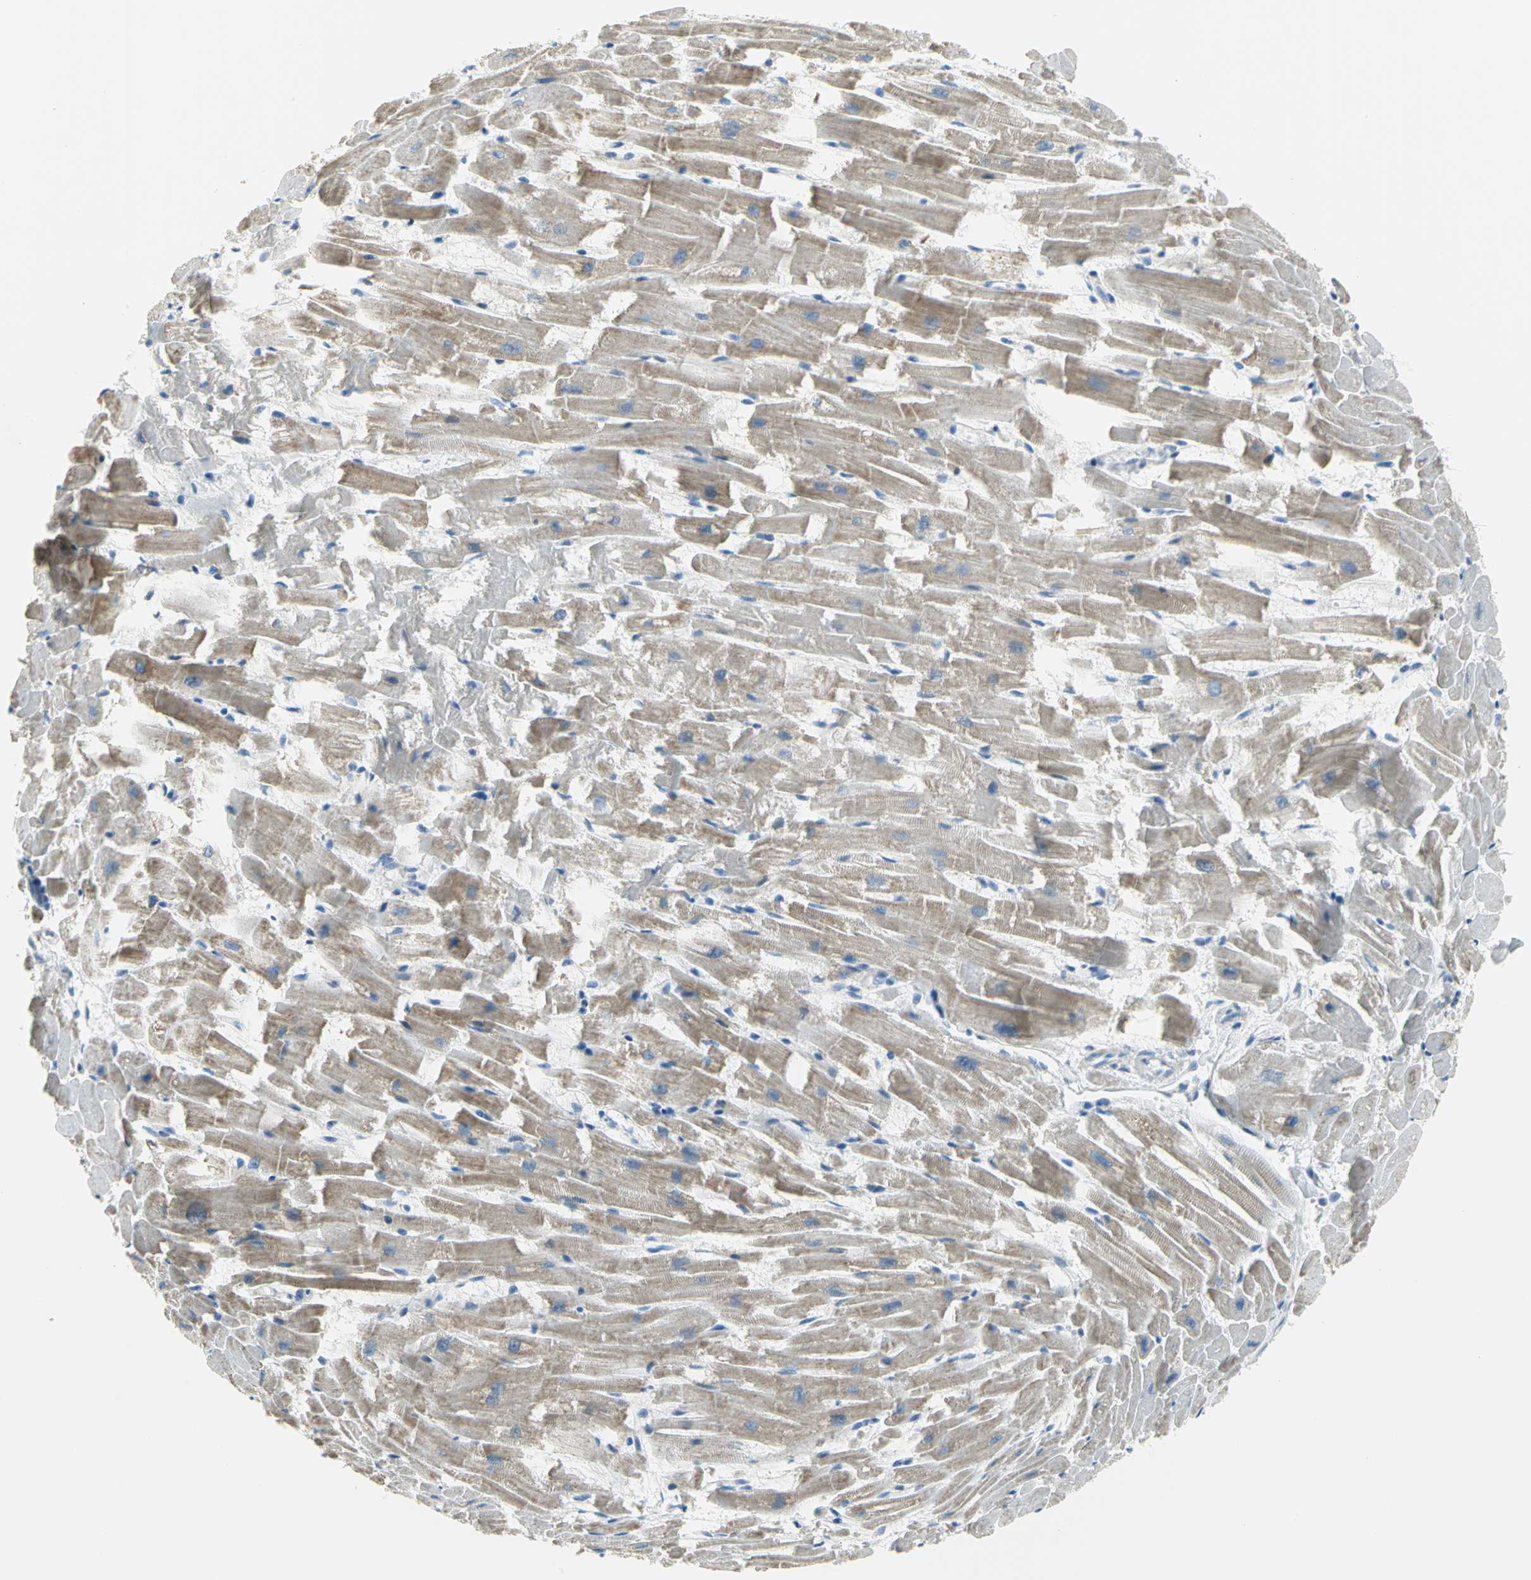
{"staining": {"intensity": "moderate", "quantity": "<25%", "location": "cytoplasmic/membranous"}, "tissue": "heart muscle", "cell_type": "Cardiomyocytes", "image_type": "normal", "snomed": [{"axis": "morphology", "description": "Normal tissue, NOS"}, {"axis": "topography", "description": "Heart"}], "caption": "A brown stain highlights moderate cytoplasmic/membranous positivity of a protein in cardiomyocytes of benign heart muscle. Using DAB (3,3'-diaminobenzidine) (brown) and hematoxylin (blue) stains, captured at high magnification using brightfield microscopy.", "gene": "ALOX15", "patient": {"sex": "female", "age": 19}}